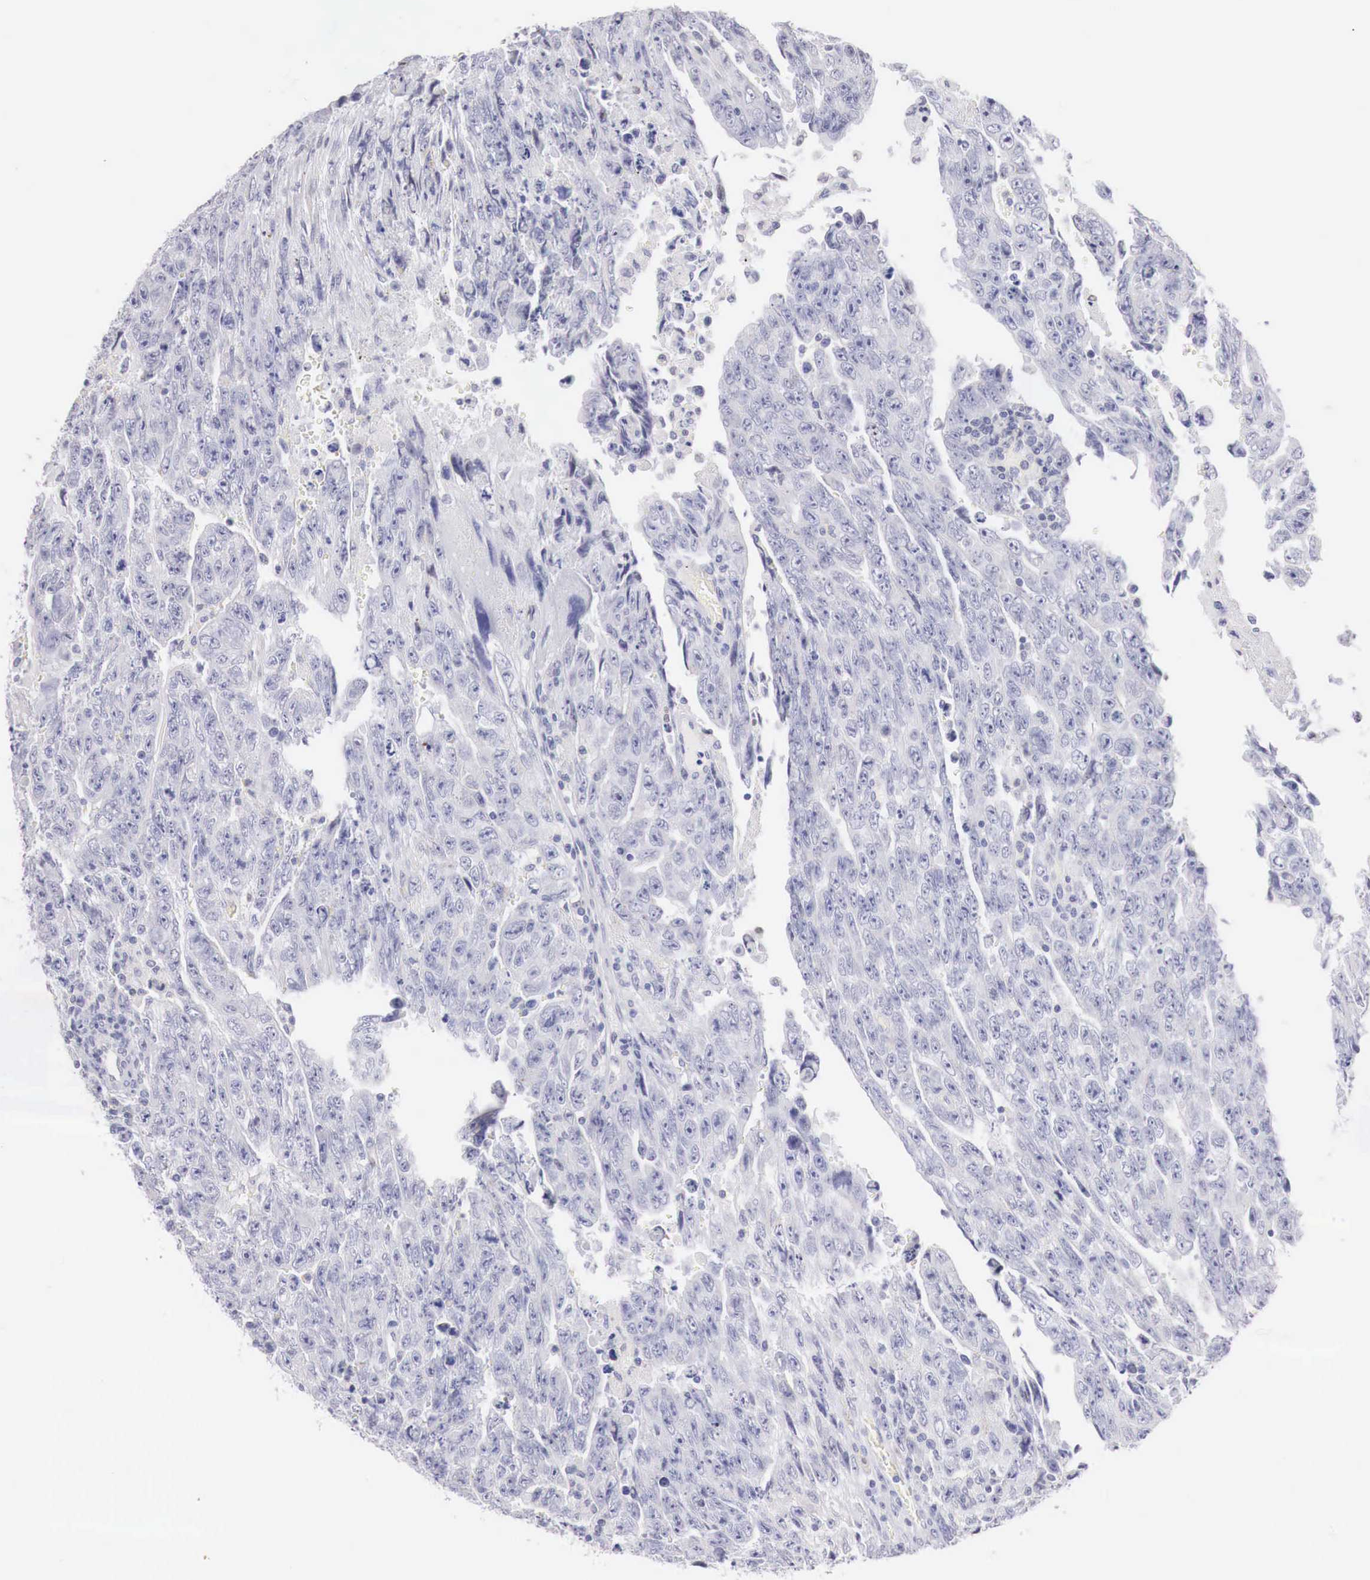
{"staining": {"intensity": "negative", "quantity": "none", "location": "none"}, "tissue": "testis cancer", "cell_type": "Tumor cells", "image_type": "cancer", "snomed": [{"axis": "morphology", "description": "Carcinoma, Embryonal, NOS"}, {"axis": "topography", "description": "Testis"}], "caption": "Tumor cells show no significant positivity in testis cancer.", "gene": "TRIM13", "patient": {"sex": "male", "age": 28}}